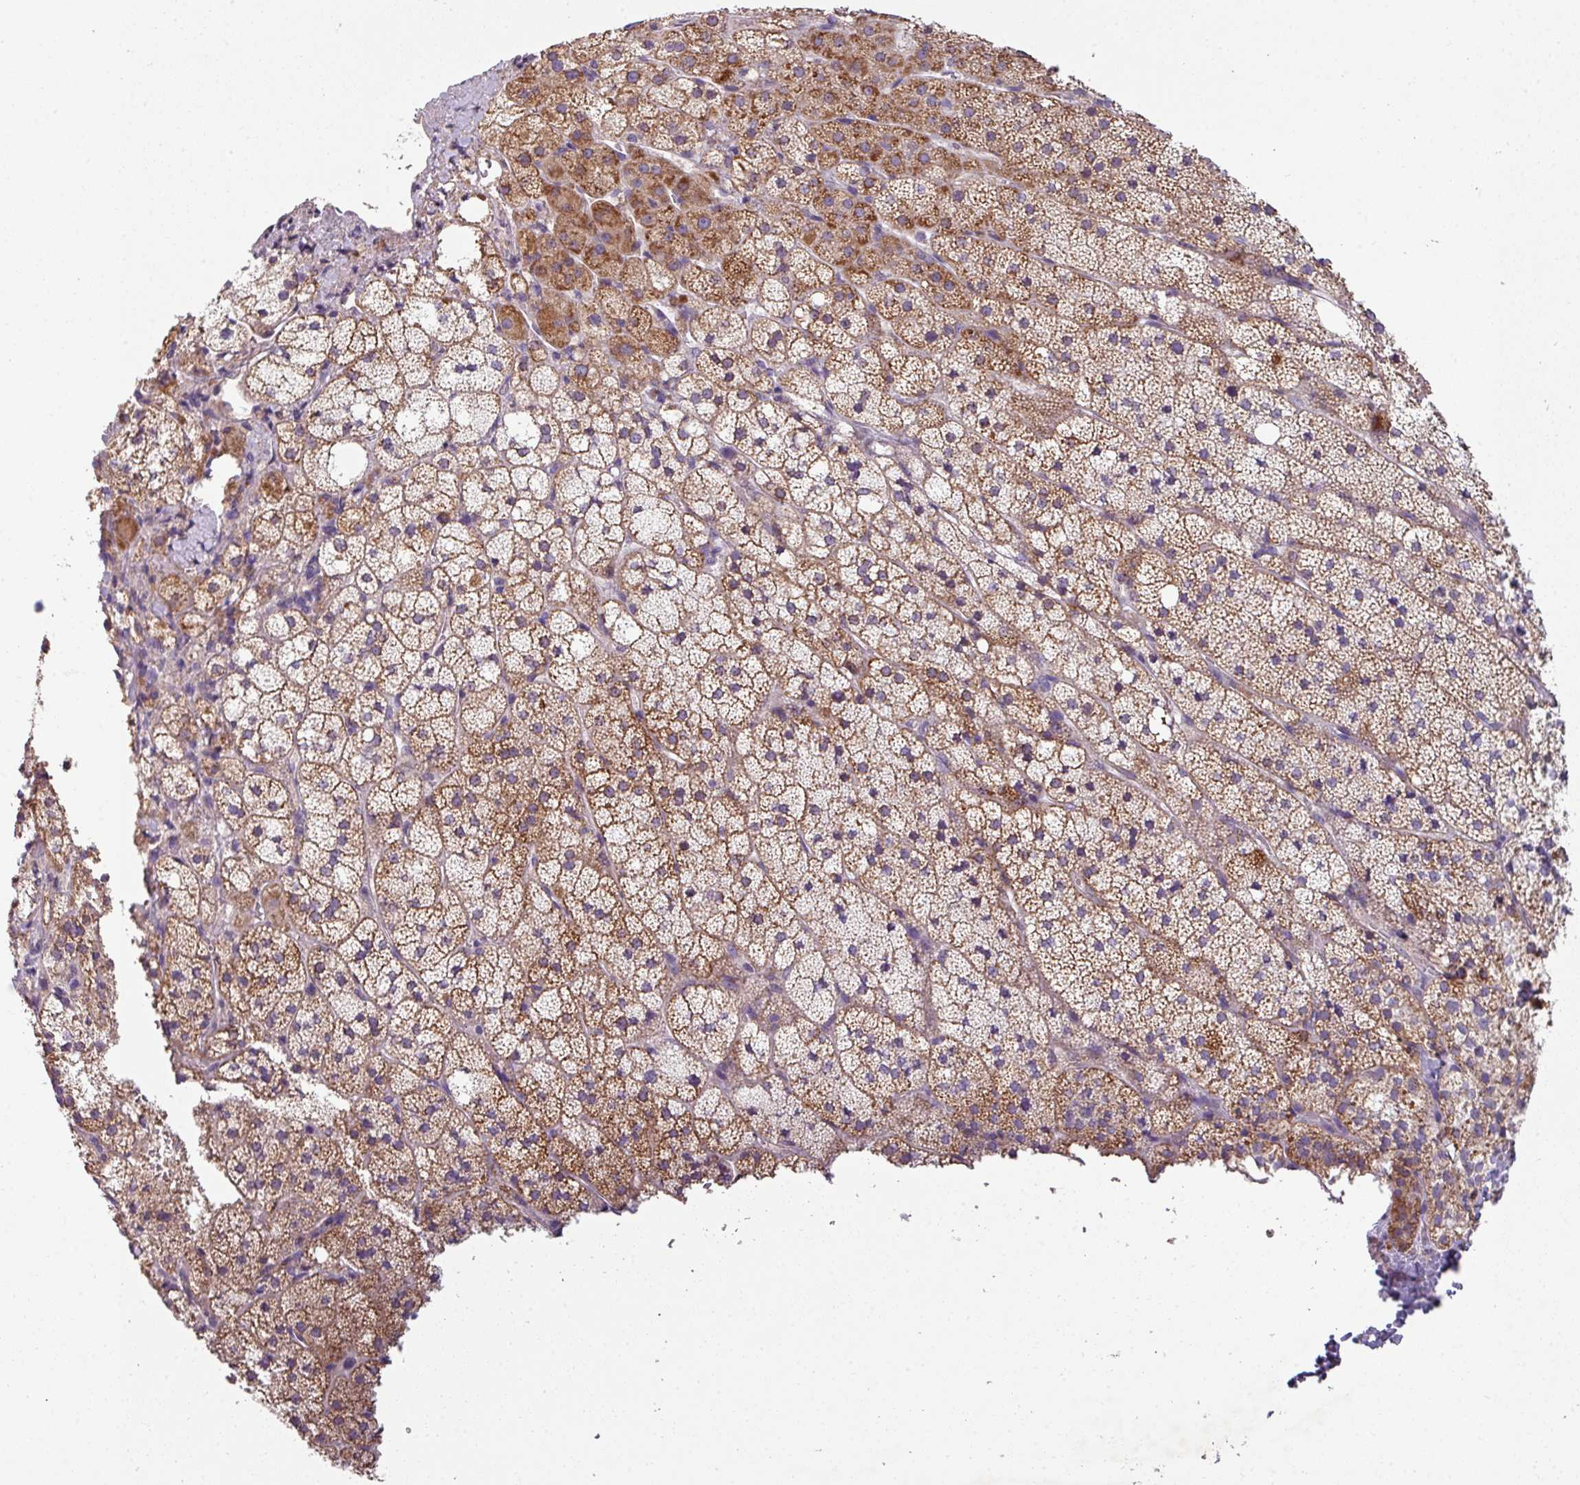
{"staining": {"intensity": "moderate", "quantity": ">75%", "location": "cytoplasmic/membranous"}, "tissue": "adrenal gland", "cell_type": "Glandular cells", "image_type": "normal", "snomed": [{"axis": "morphology", "description": "Normal tissue, NOS"}, {"axis": "topography", "description": "Adrenal gland"}], "caption": "DAB immunohistochemical staining of normal human adrenal gland exhibits moderate cytoplasmic/membranous protein staining in about >75% of glandular cells.", "gene": "LRRC9", "patient": {"sex": "male", "age": 53}}